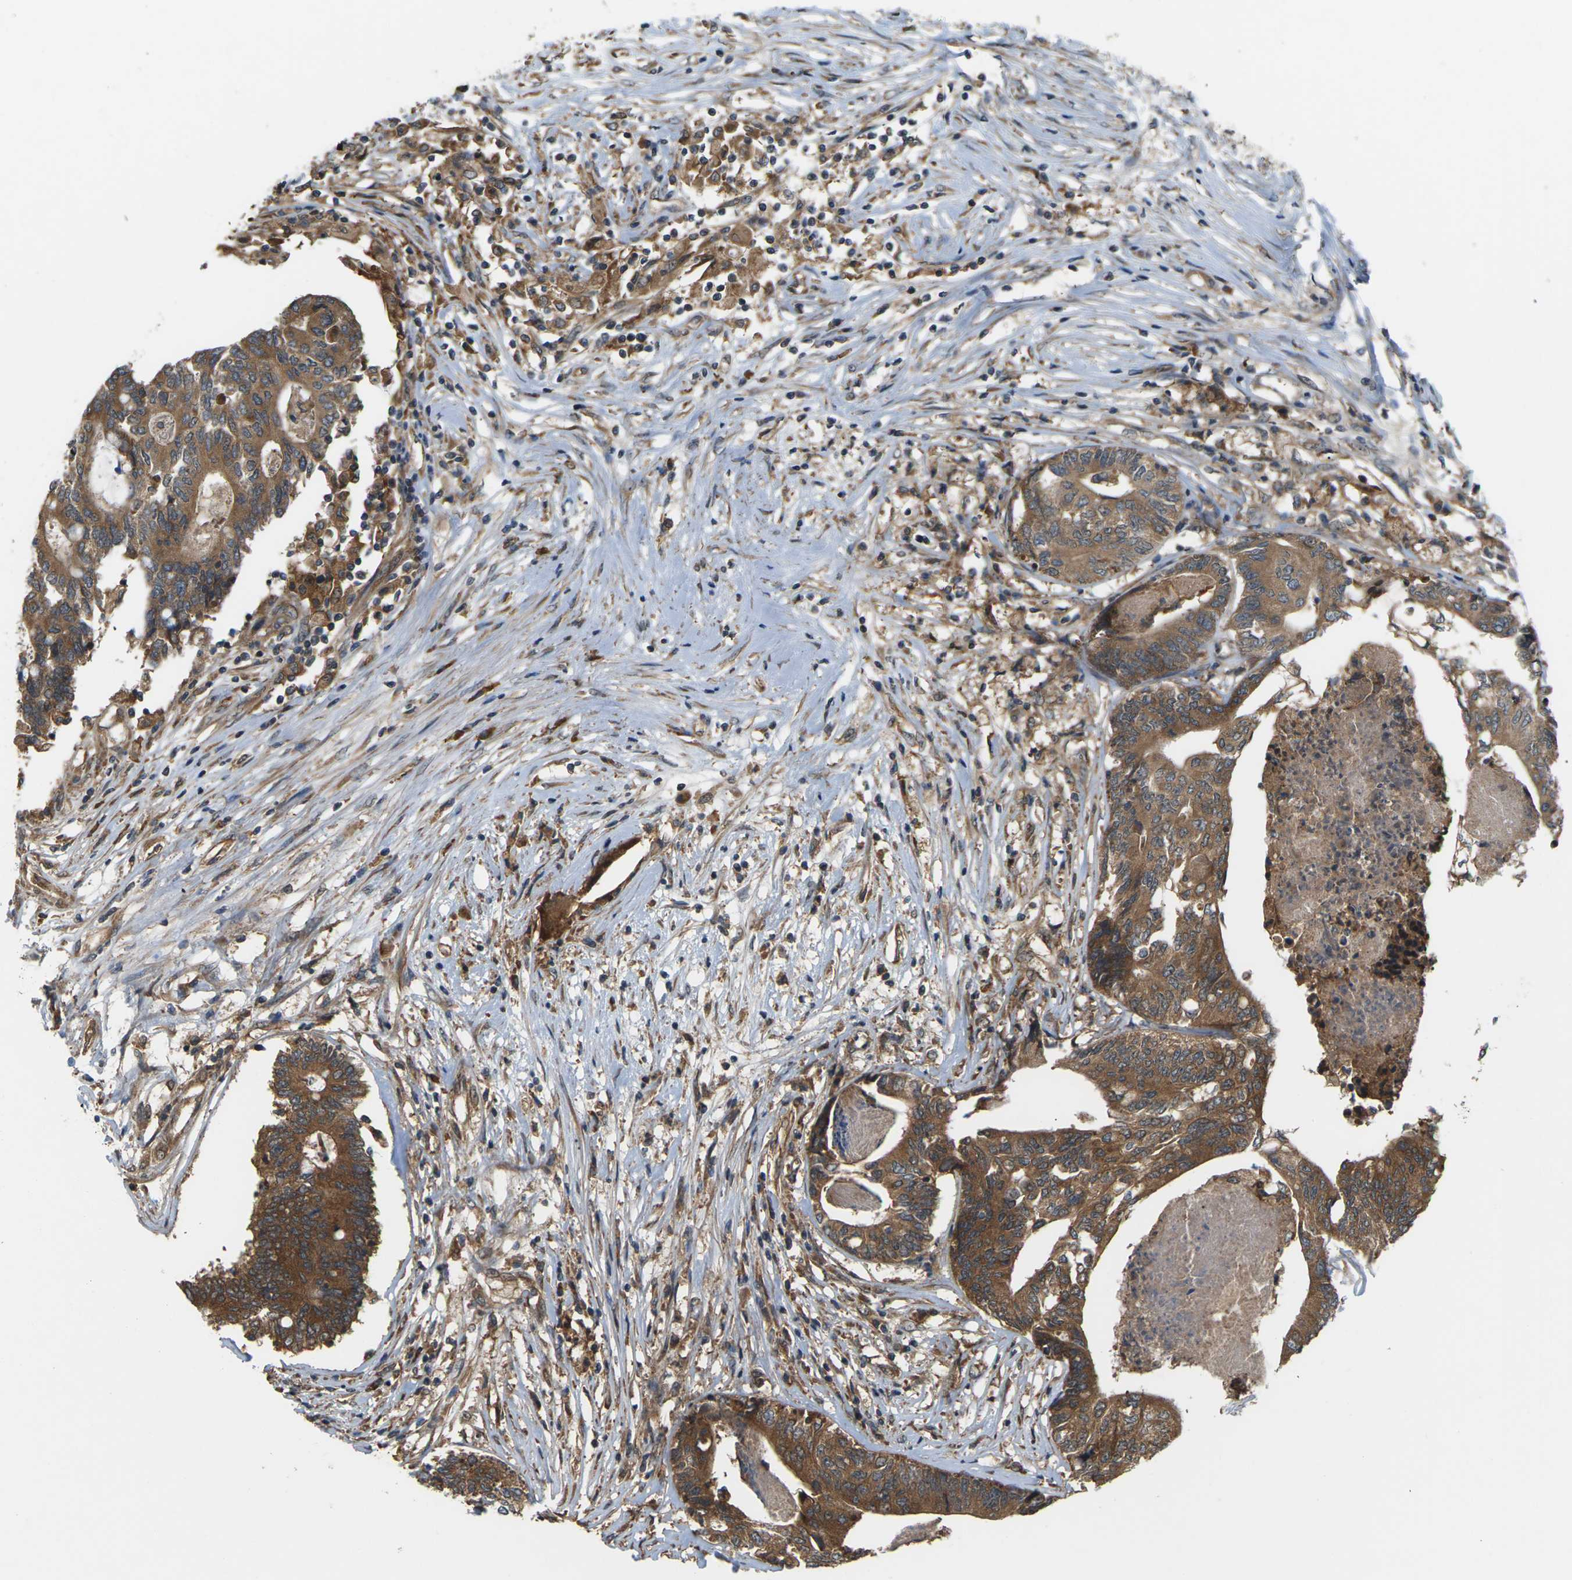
{"staining": {"intensity": "moderate", "quantity": ">75%", "location": "cytoplasmic/membranous"}, "tissue": "colorectal cancer", "cell_type": "Tumor cells", "image_type": "cancer", "snomed": [{"axis": "morphology", "description": "Adenocarcinoma, NOS"}, {"axis": "topography", "description": "Rectum"}], "caption": "Moderate cytoplasmic/membranous protein staining is appreciated in about >75% of tumor cells in adenocarcinoma (colorectal). The protein is stained brown, and the nuclei are stained in blue (DAB (3,3'-diaminobenzidine) IHC with brightfield microscopy, high magnification).", "gene": "NRAS", "patient": {"sex": "male", "age": 63}}